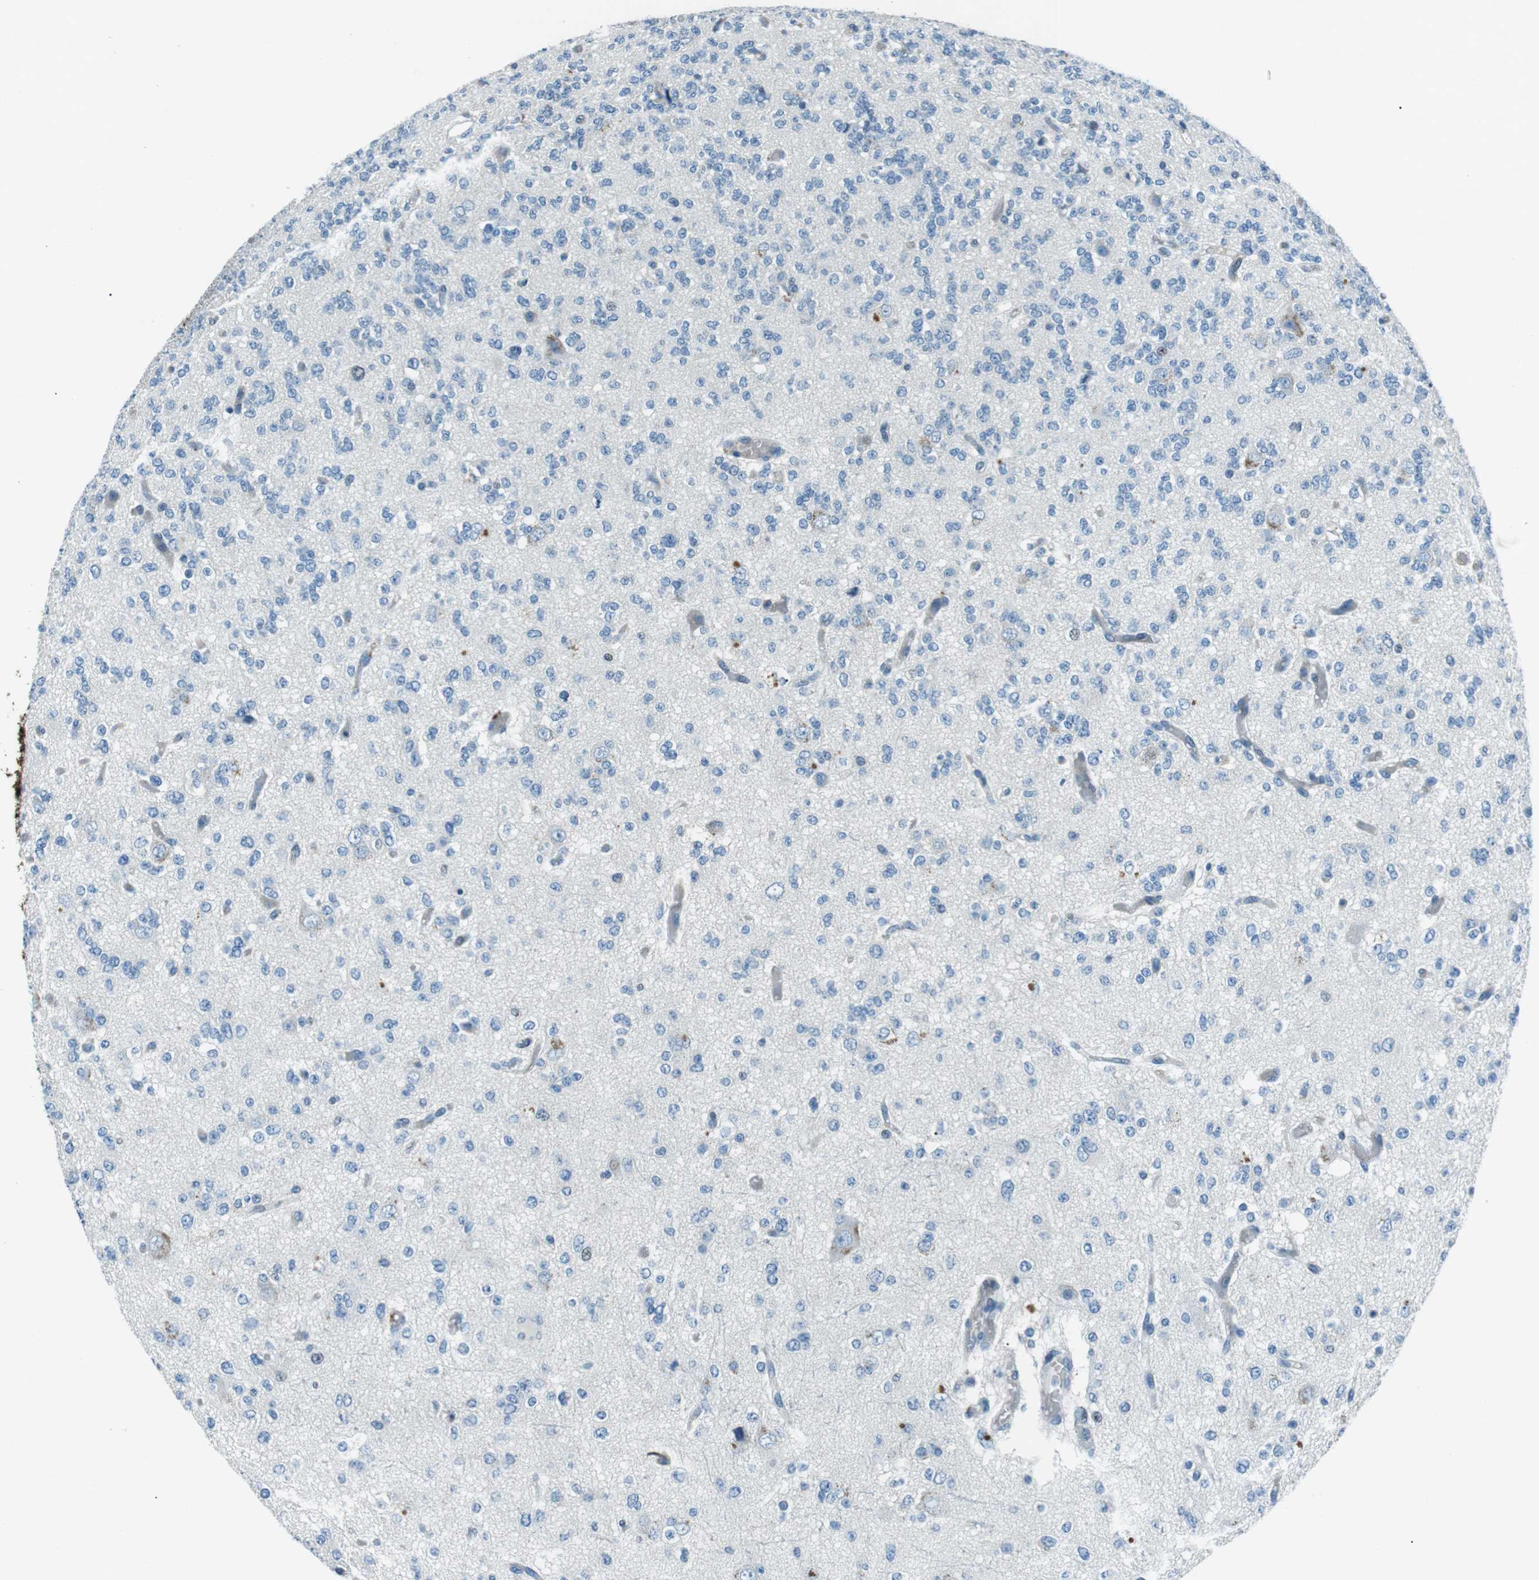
{"staining": {"intensity": "negative", "quantity": "none", "location": "none"}, "tissue": "glioma", "cell_type": "Tumor cells", "image_type": "cancer", "snomed": [{"axis": "morphology", "description": "Glioma, malignant, Low grade"}, {"axis": "topography", "description": "Brain"}], "caption": "High power microscopy image of an IHC histopathology image of glioma, revealing no significant positivity in tumor cells.", "gene": "ST6GAL1", "patient": {"sex": "male", "age": 38}}